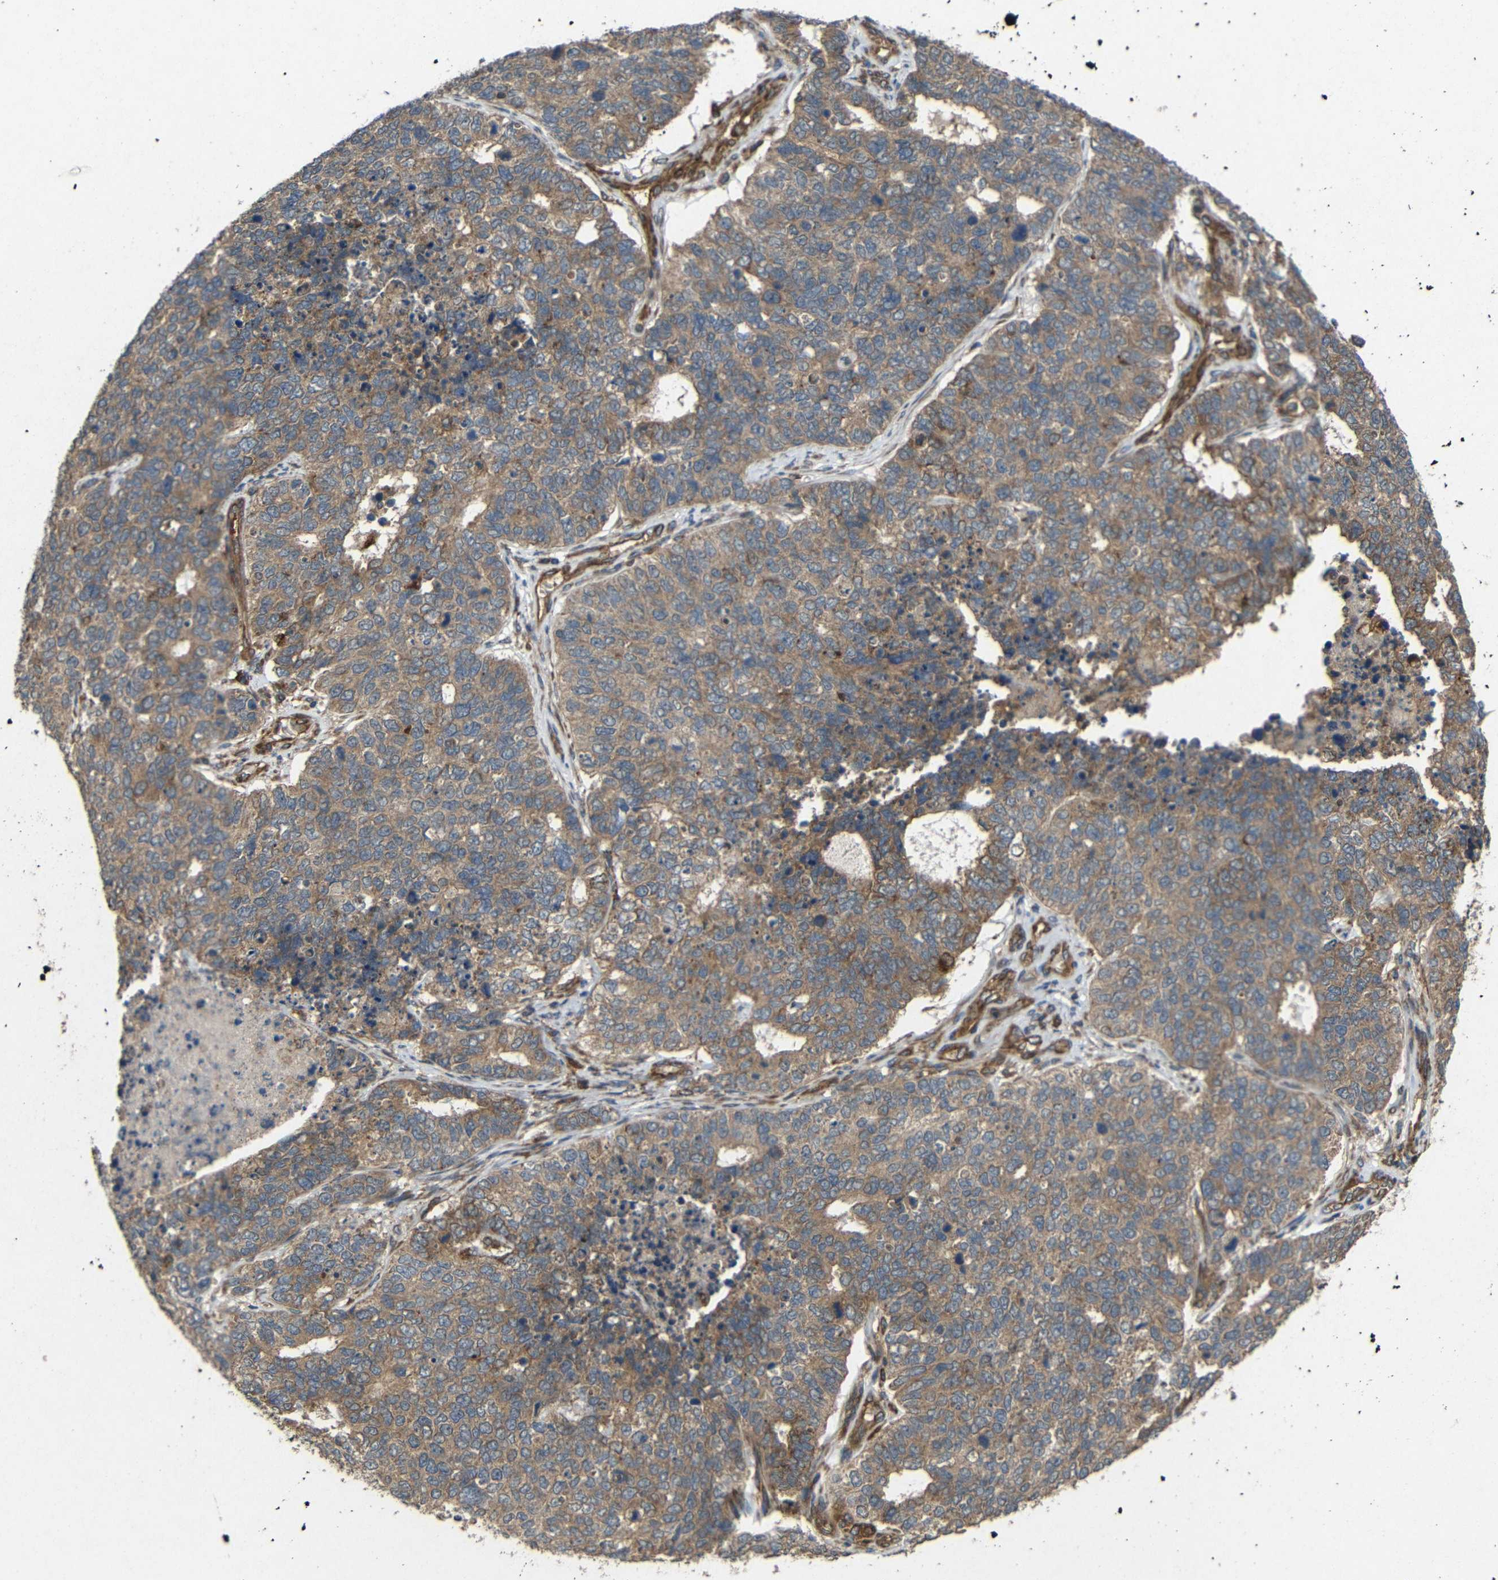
{"staining": {"intensity": "moderate", "quantity": ">75%", "location": "cytoplasmic/membranous"}, "tissue": "cervical cancer", "cell_type": "Tumor cells", "image_type": "cancer", "snomed": [{"axis": "morphology", "description": "Squamous cell carcinoma, NOS"}, {"axis": "topography", "description": "Cervix"}], "caption": "Squamous cell carcinoma (cervical) tissue shows moderate cytoplasmic/membranous expression in about >75% of tumor cells, visualized by immunohistochemistry. The protein of interest is stained brown, and the nuclei are stained in blue (DAB IHC with brightfield microscopy, high magnification).", "gene": "EIF2S1", "patient": {"sex": "female", "age": 63}}